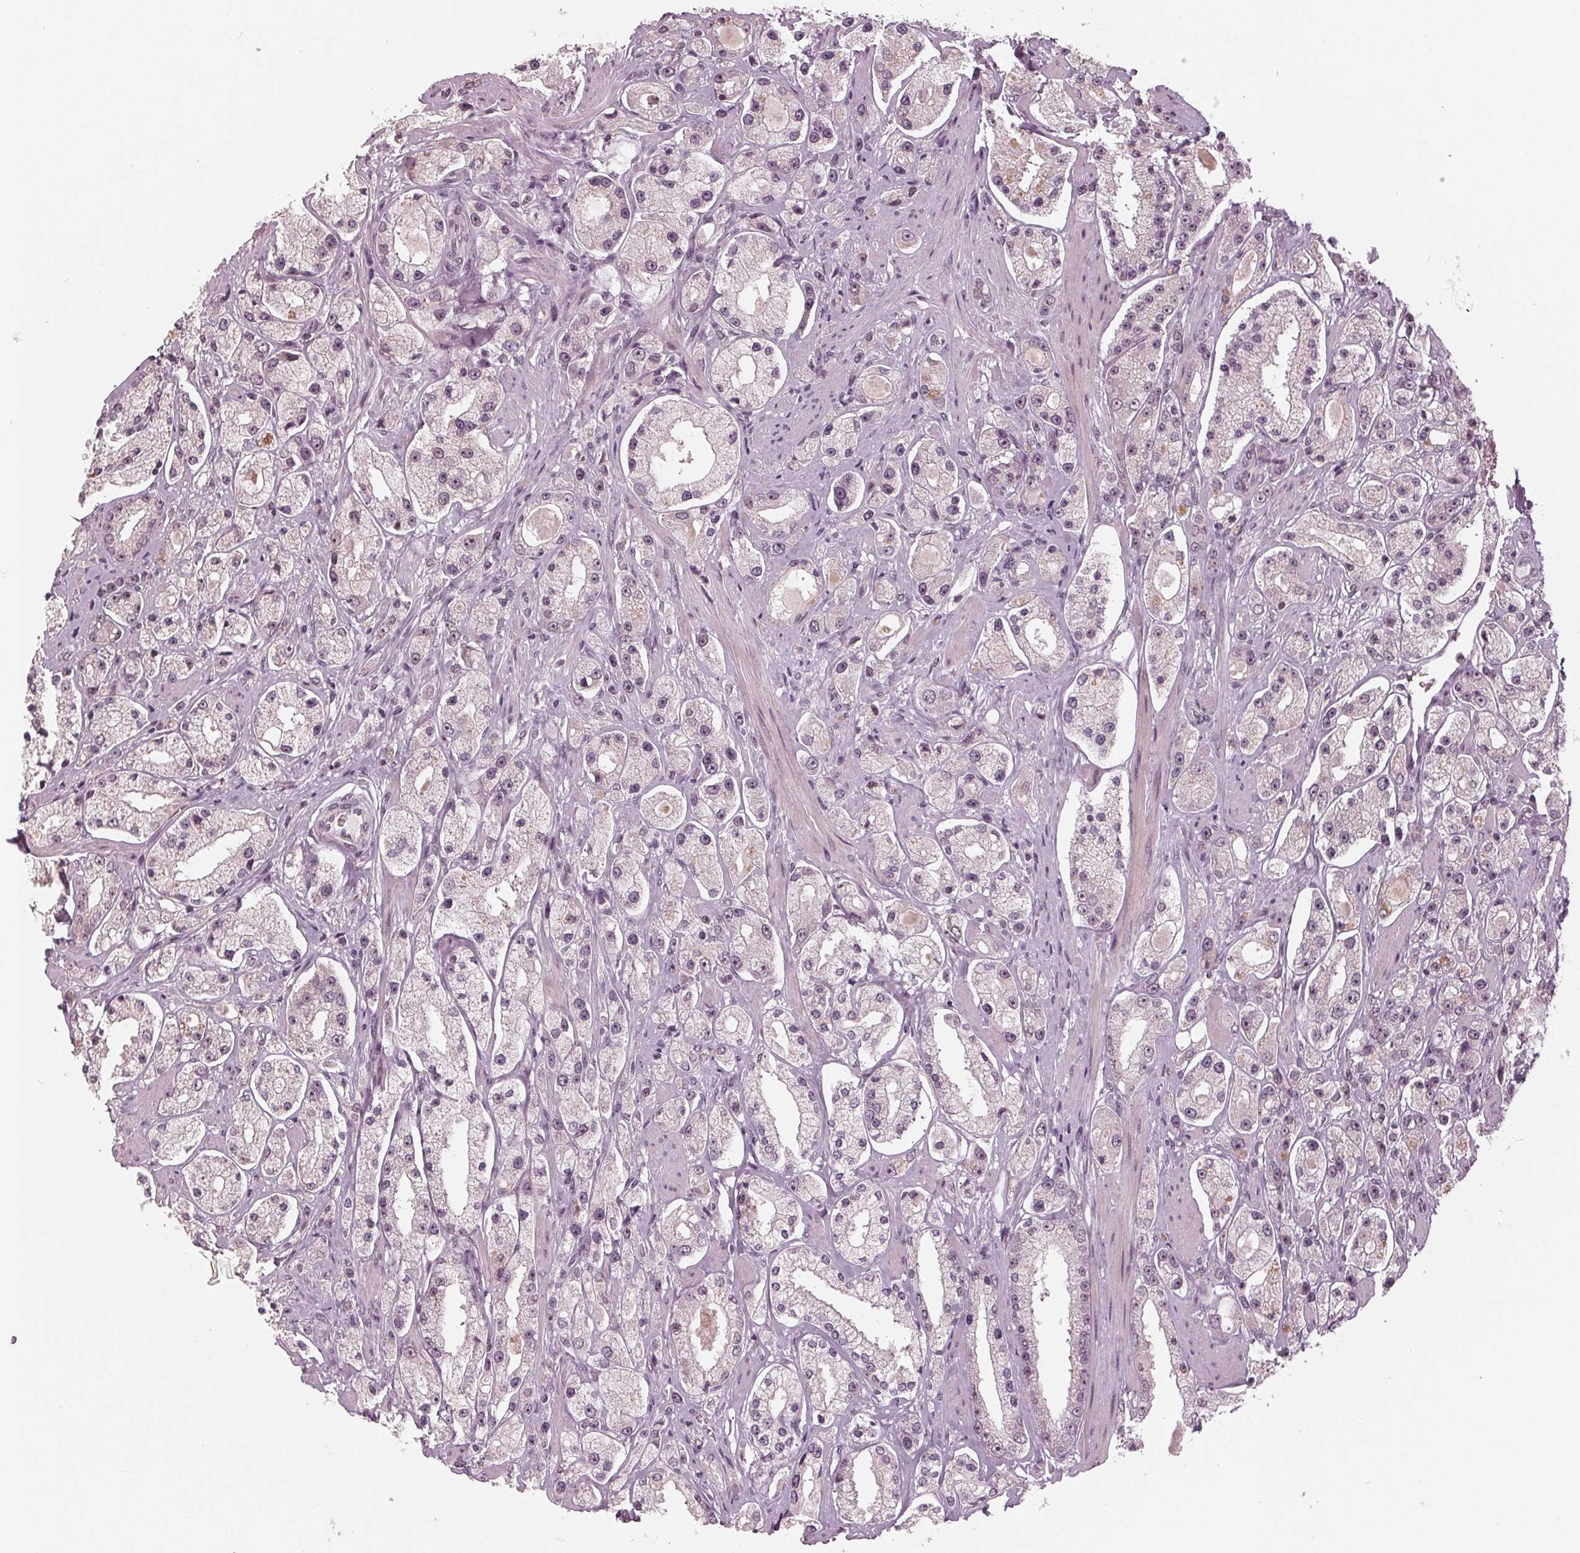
{"staining": {"intensity": "weak", "quantity": "25%-75%", "location": "nuclear"}, "tissue": "prostate cancer", "cell_type": "Tumor cells", "image_type": "cancer", "snomed": [{"axis": "morphology", "description": "Adenocarcinoma, High grade"}, {"axis": "topography", "description": "Prostate"}], "caption": "An immunohistochemistry micrograph of neoplastic tissue is shown. Protein staining in brown highlights weak nuclear positivity in prostate adenocarcinoma (high-grade) within tumor cells. Immunohistochemistry (ihc) stains the protein in brown and the nuclei are stained blue.", "gene": "SLX4", "patient": {"sex": "male", "age": 67}}